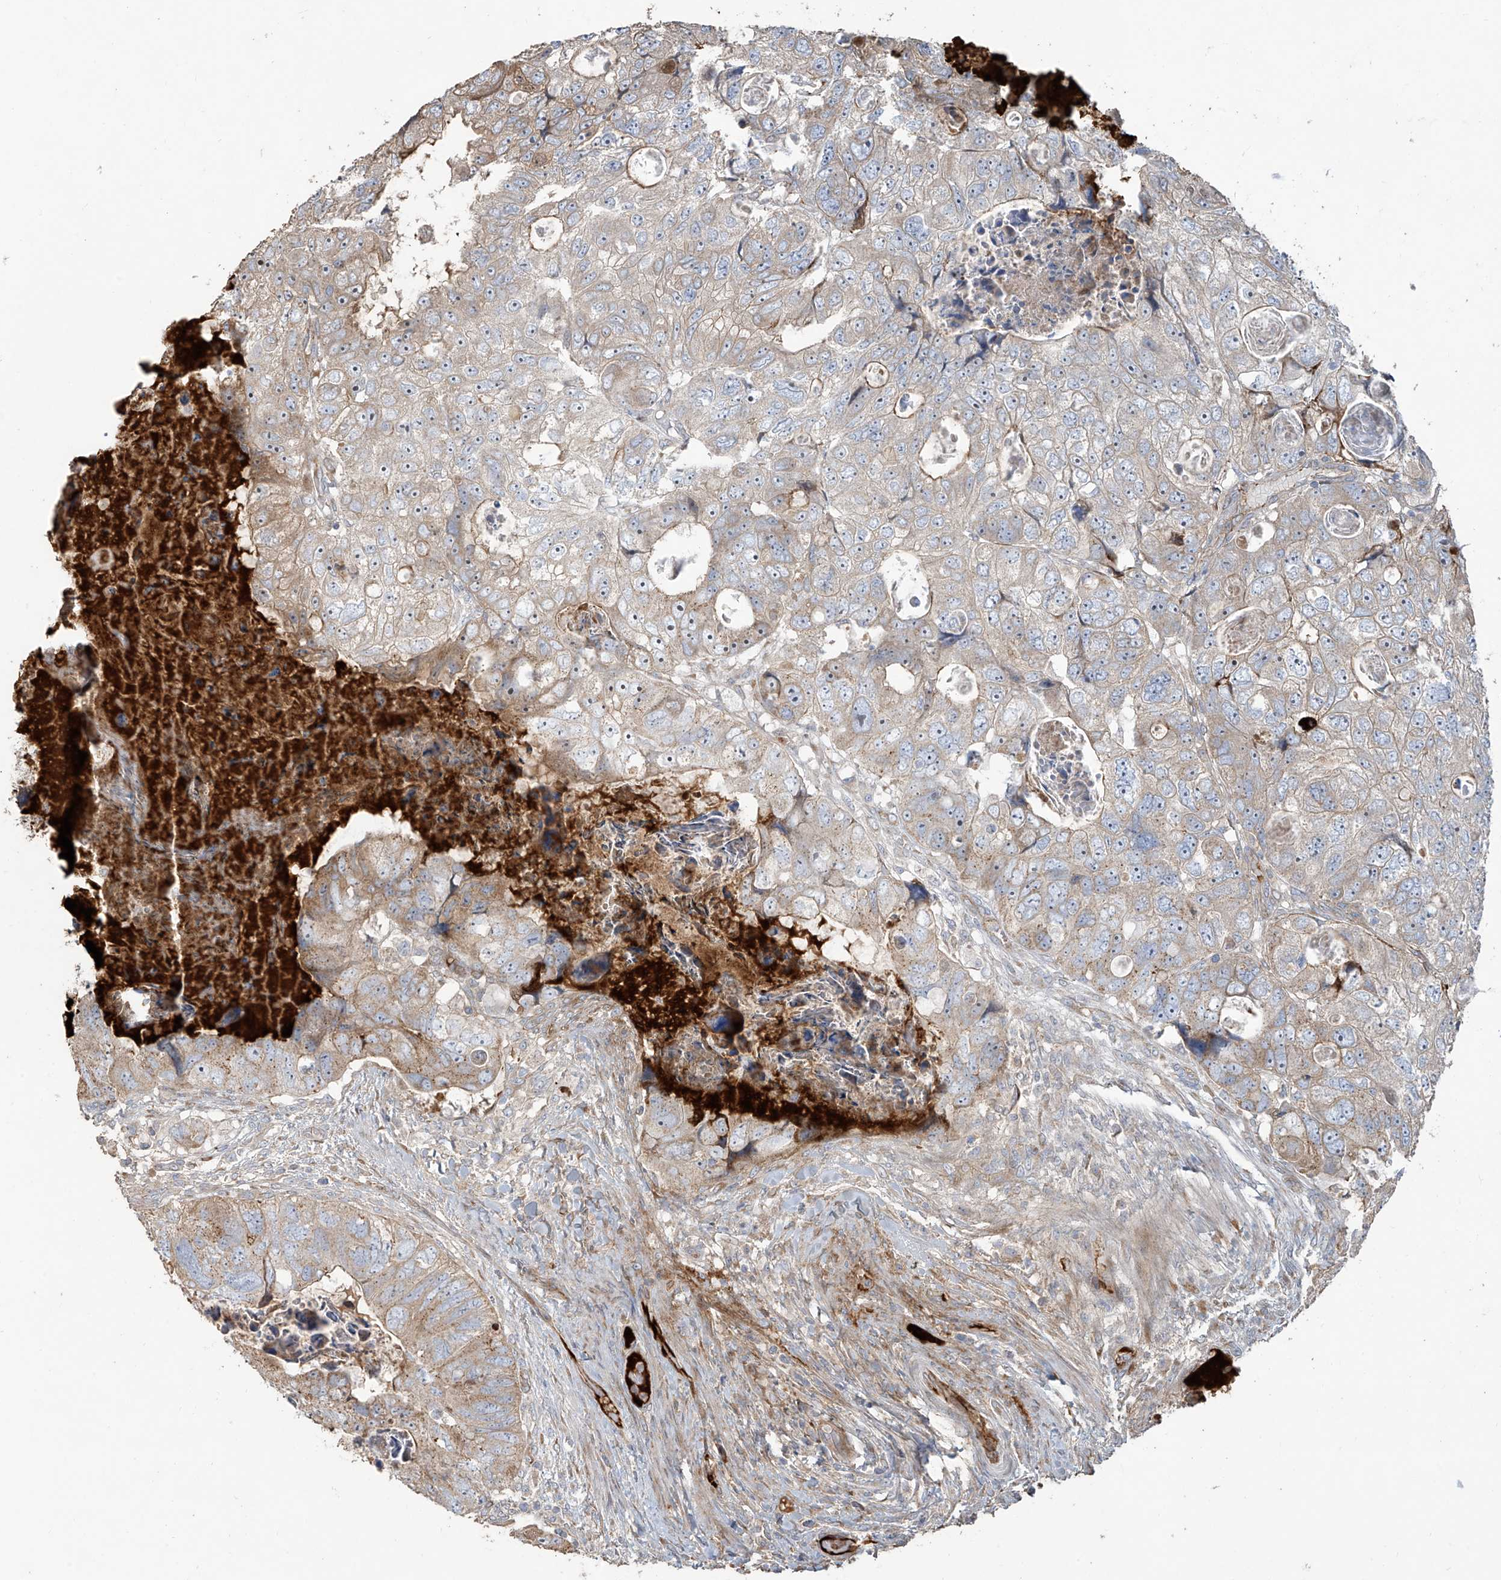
{"staining": {"intensity": "weak", "quantity": "25%-75%", "location": "cytoplasmic/membranous"}, "tissue": "colorectal cancer", "cell_type": "Tumor cells", "image_type": "cancer", "snomed": [{"axis": "morphology", "description": "Adenocarcinoma, NOS"}, {"axis": "topography", "description": "Rectum"}], "caption": "A photomicrograph of colorectal cancer stained for a protein reveals weak cytoplasmic/membranous brown staining in tumor cells.", "gene": "ABTB1", "patient": {"sex": "male", "age": 59}}